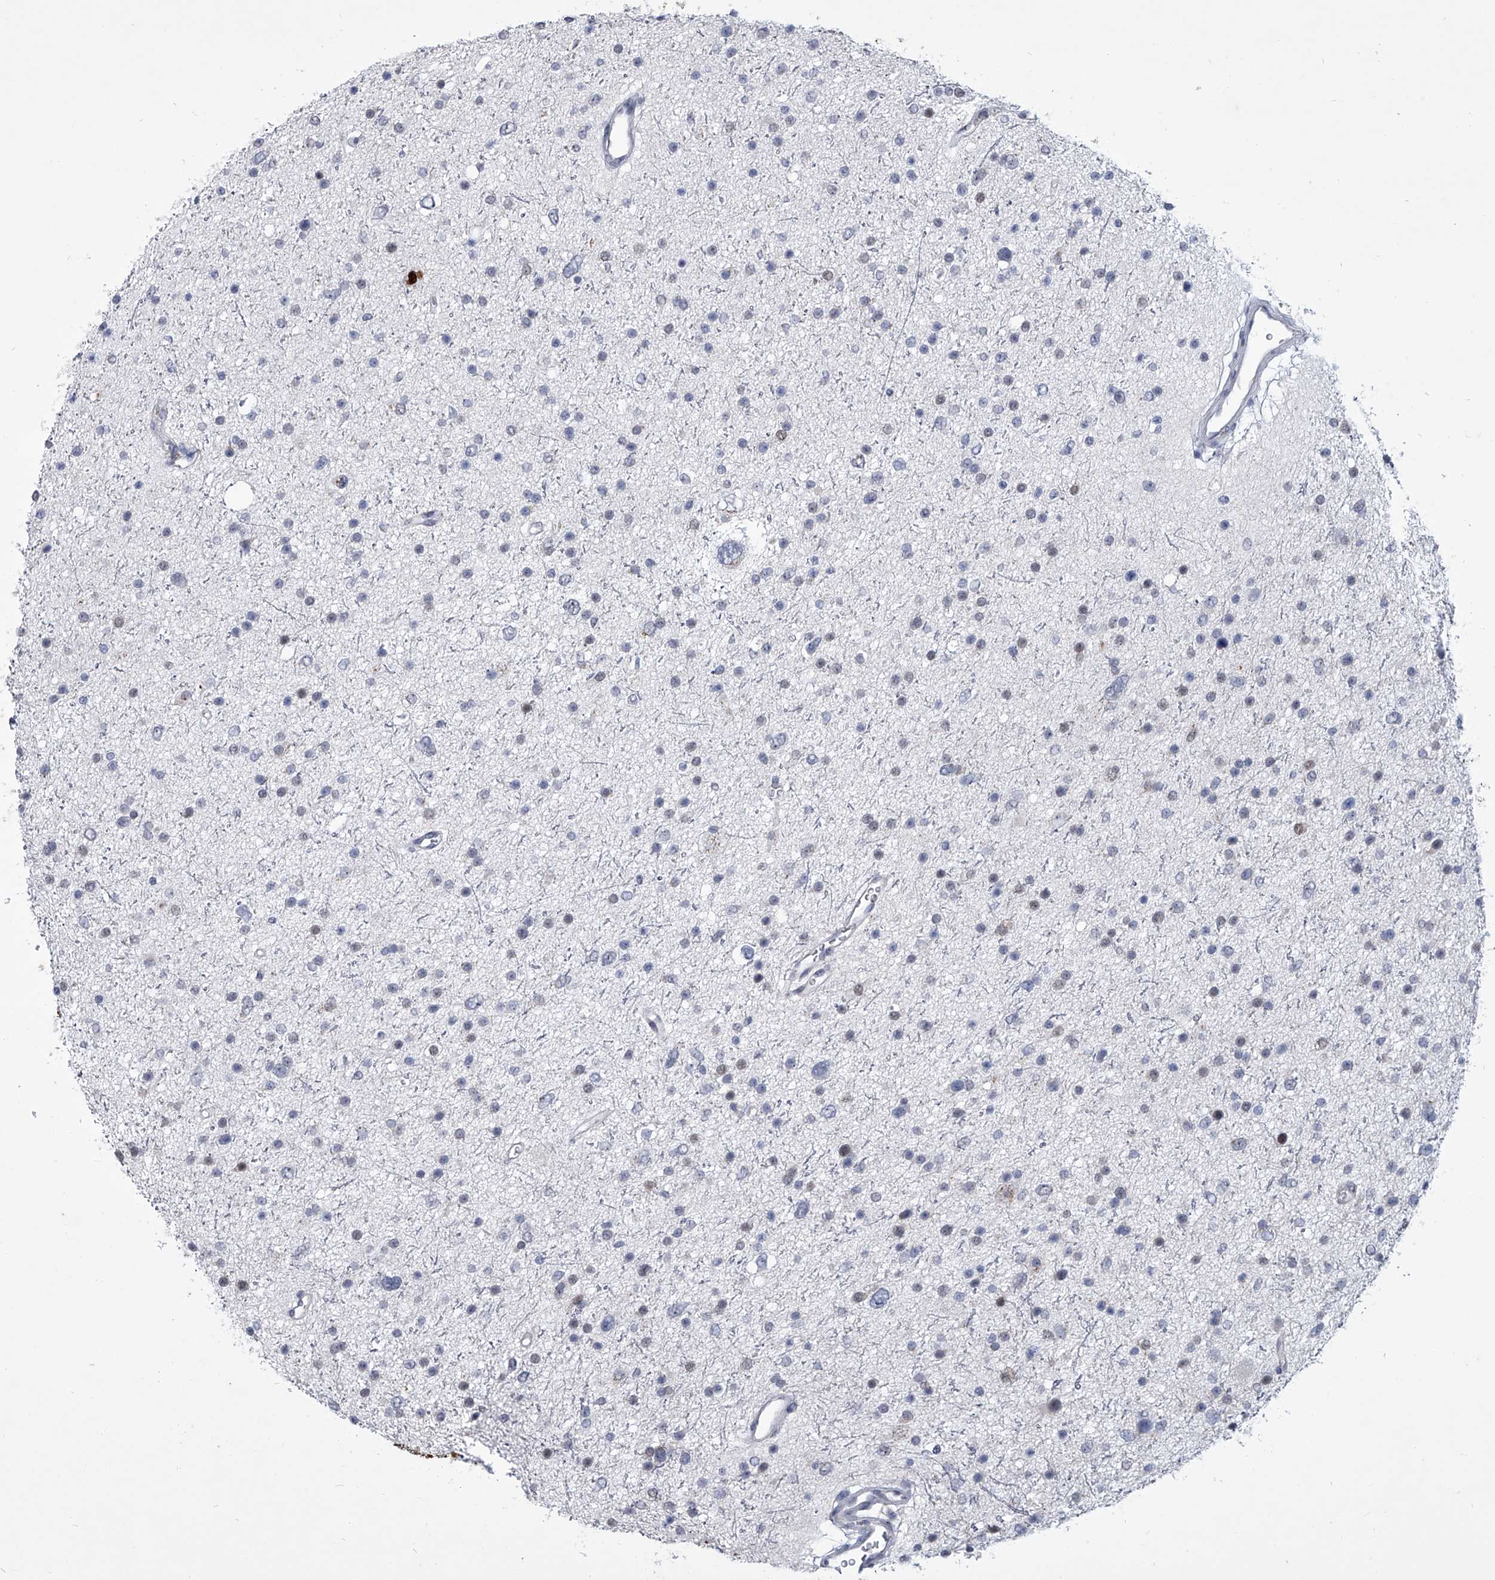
{"staining": {"intensity": "negative", "quantity": "none", "location": "none"}, "tissue": "glioma", "cell_type": "Tumor cells", "image_type": "cancer", "snomed": [{"axis": "morphology", "description": "Glioma, malignant, Low grade"}, {"axis": "topography", "description": "Brain"}], "caption": "High power microscopy photomicrograph of an immunohistochemistry image of malignant low-grade glioma, revealing no significant staining in tumor cells.", "gene": "EVA1C", "patient": {"sex": "female", "age": 37}}